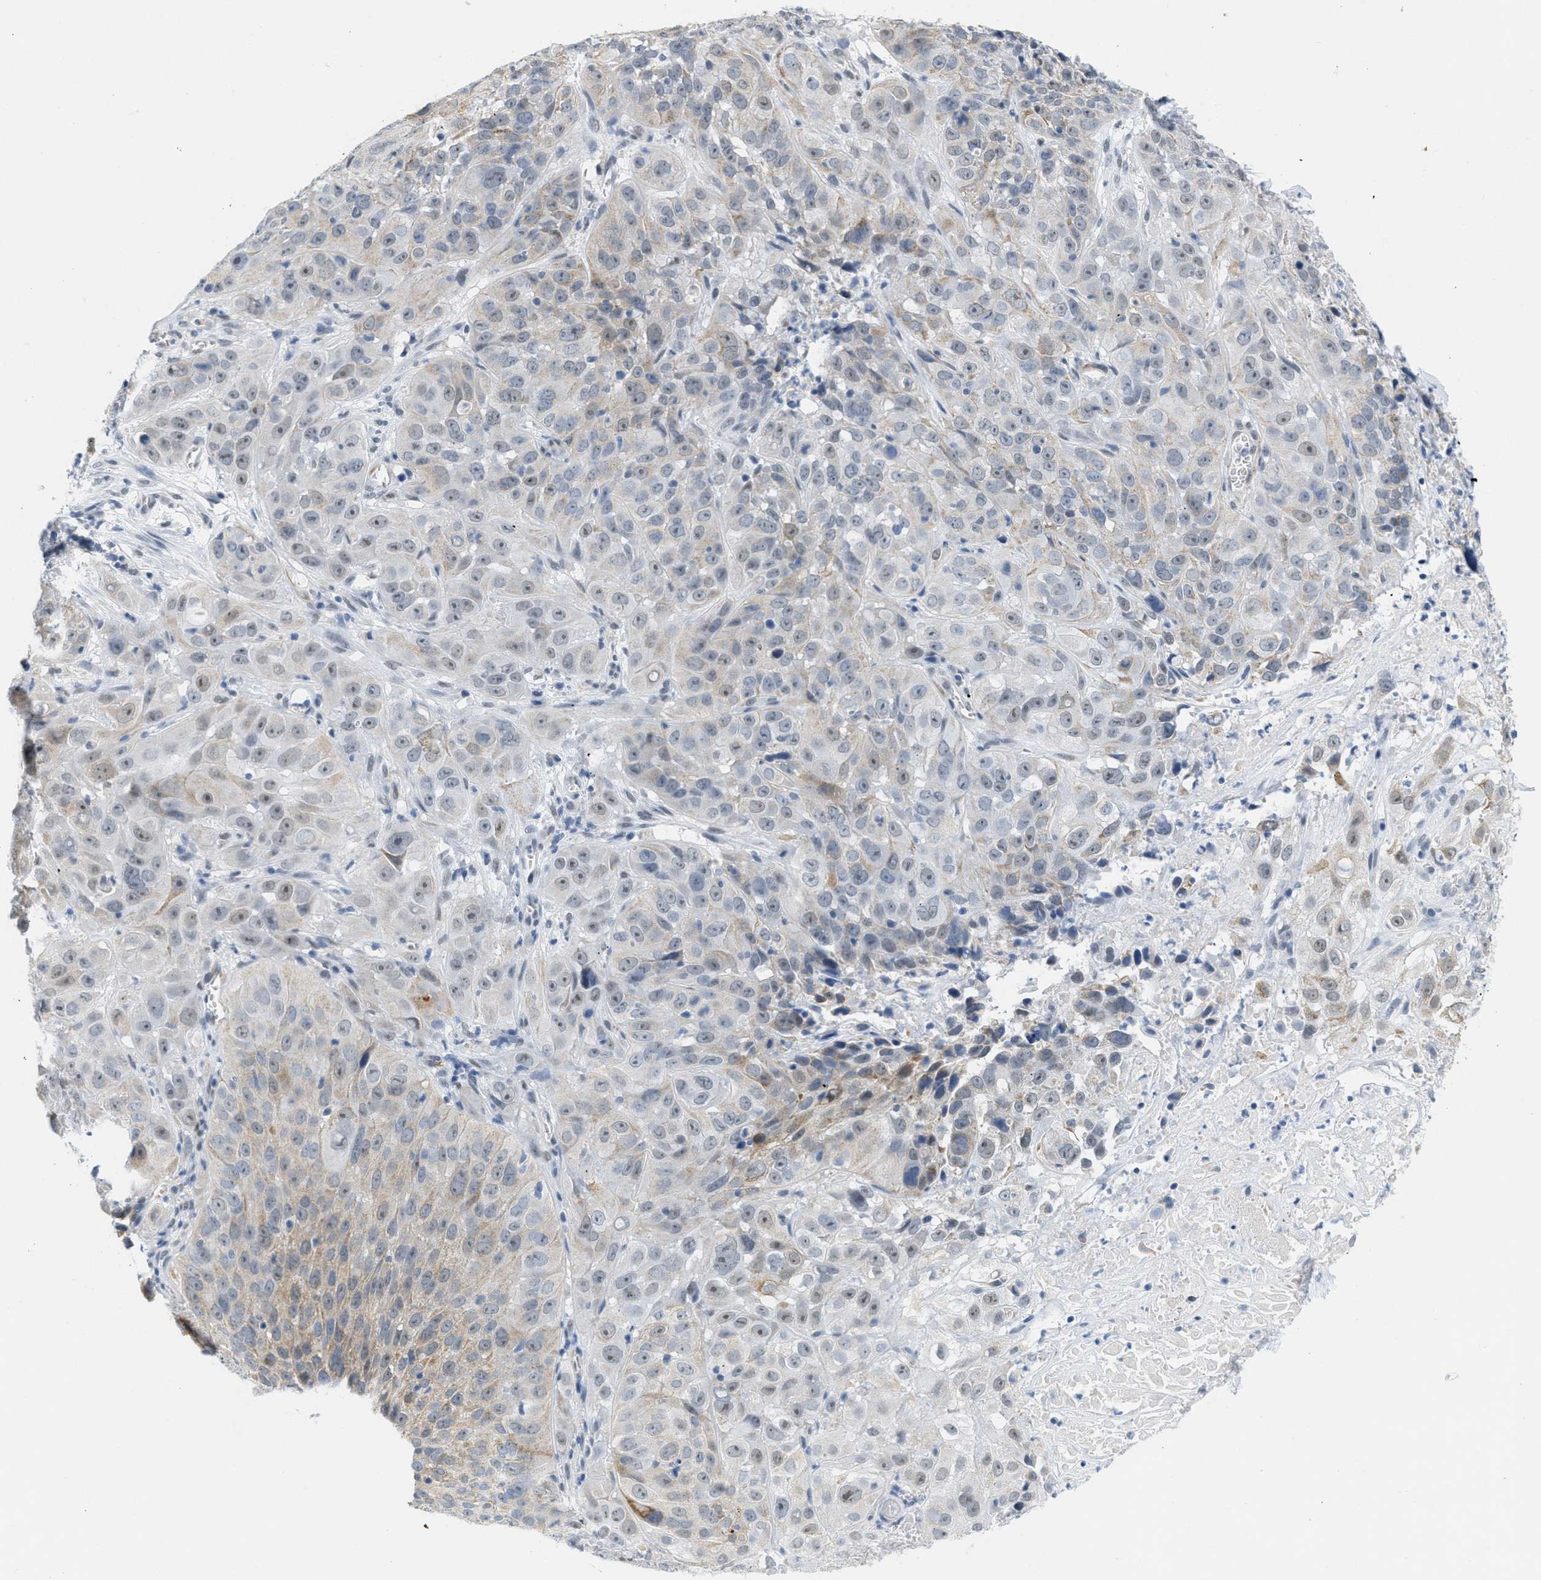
{"staining": {"intensity": "weak", "quantity": "<25%", "location": "cytoplasmic/membranous,nuclear"}, "tissue": "cervical cancer", "cell_type": "Tumor cells", "image_type": "cancer", "snomed": [{"axis": "morphology", "description": "Squamous cell carcinoma, NOS"}, {"axis": "topography", "description": "Cervix"}], "caption": "Tumor cells show no significant expression in squamous cell carcinoma (cervical).", "gene": "HS3ST2", "patient": {"sex": "female", "age": 32}}